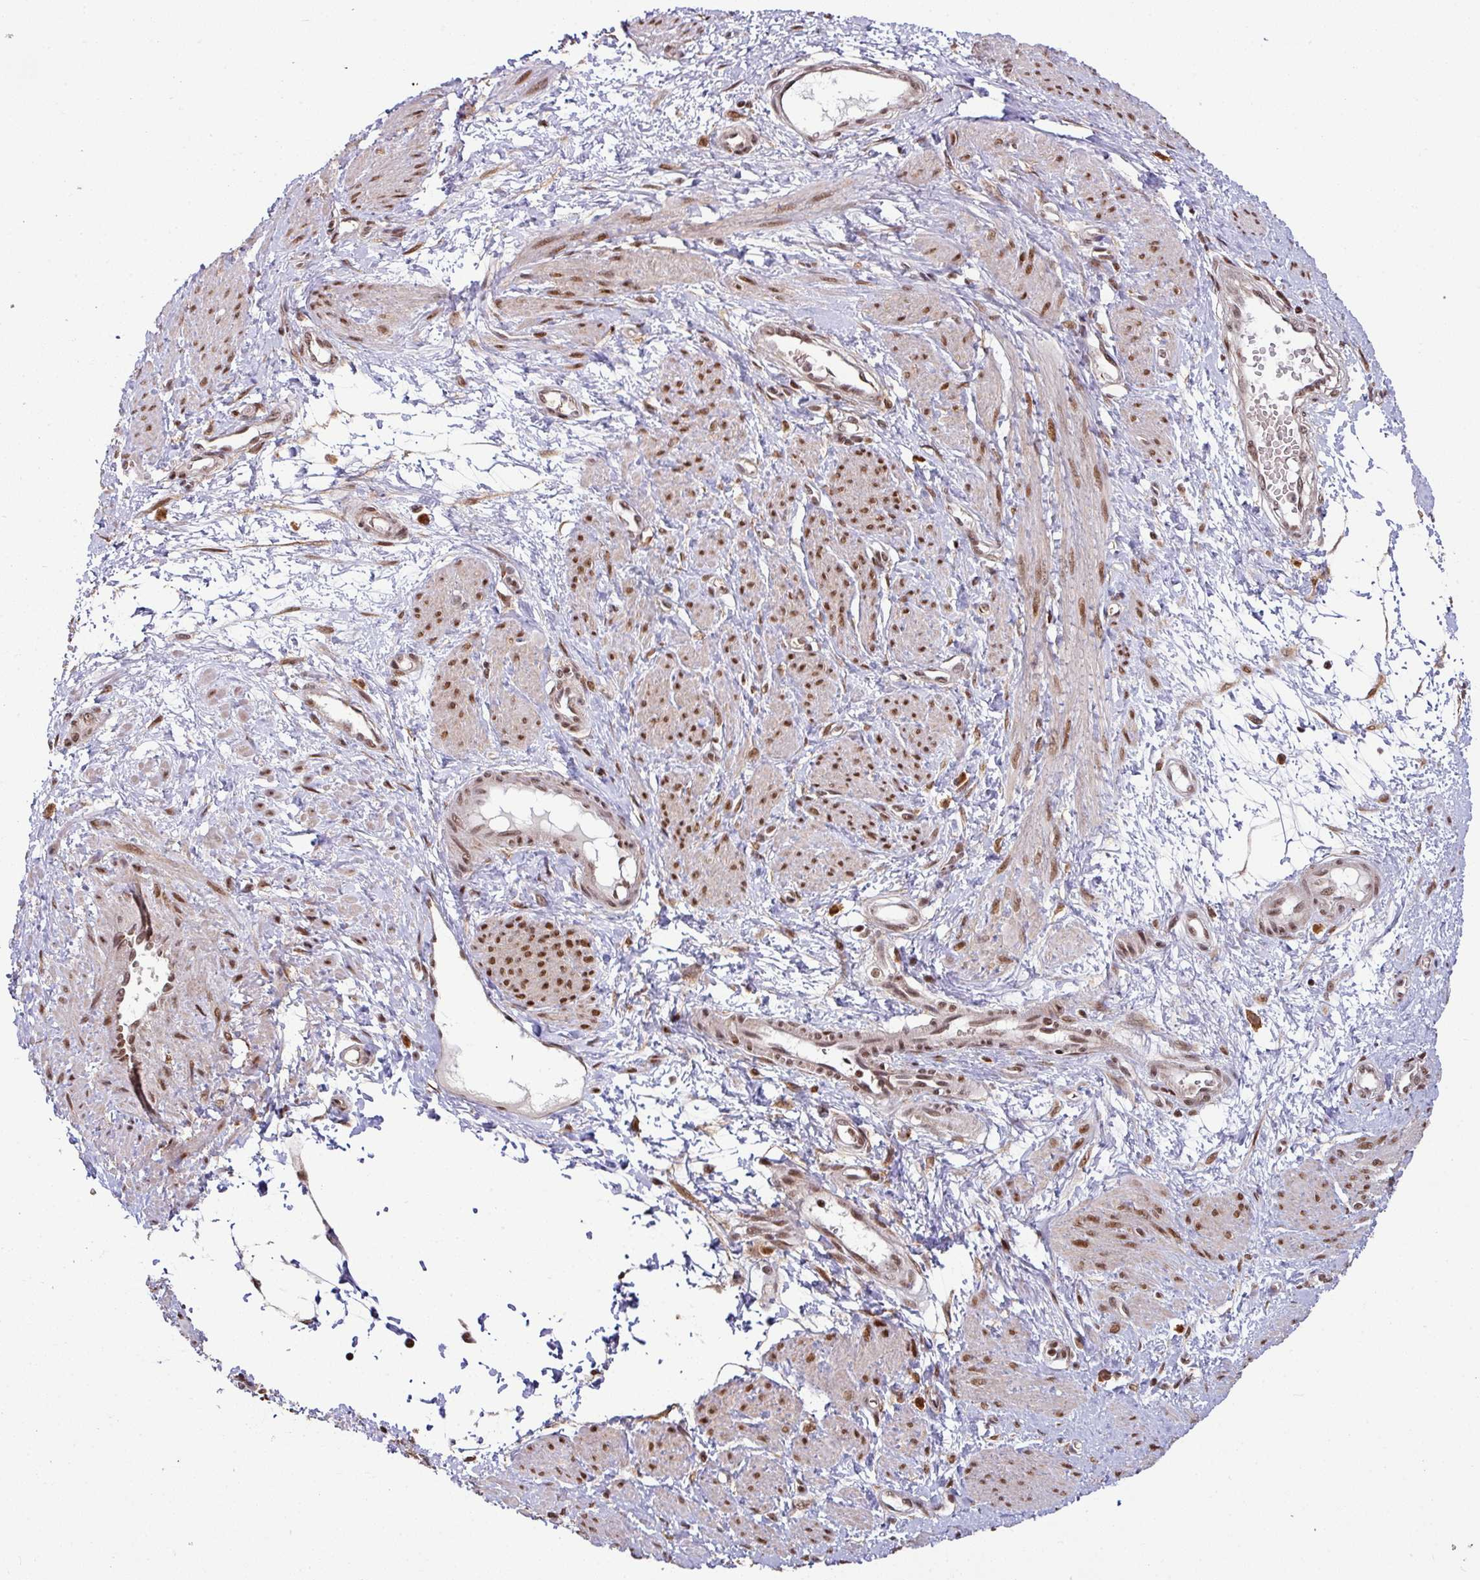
{"staining": {"intensity": "moderate", "quantity": ">75%", "location": "nuclear"}, "tissue": "smooth muscle", "cell_type": "Smooth muscle cells", "image_type": "normal", "snomed": [{"axis": "morphology", "description": "Normal tissue, NOS"}, {"axis": "topography", "description": "Smooth muscle"}, {"axis": "topography", "description": "Uterus"}], "caption": "A micrograph of smooth muscle stained for a protein displays moderate nuclear brown staining in smooth muscle cells. (DAB IHC, brown staining for protein, blue staining for nuclei).", "gene": "PHF23", "patient": {"sex": "female", "age": 39}}